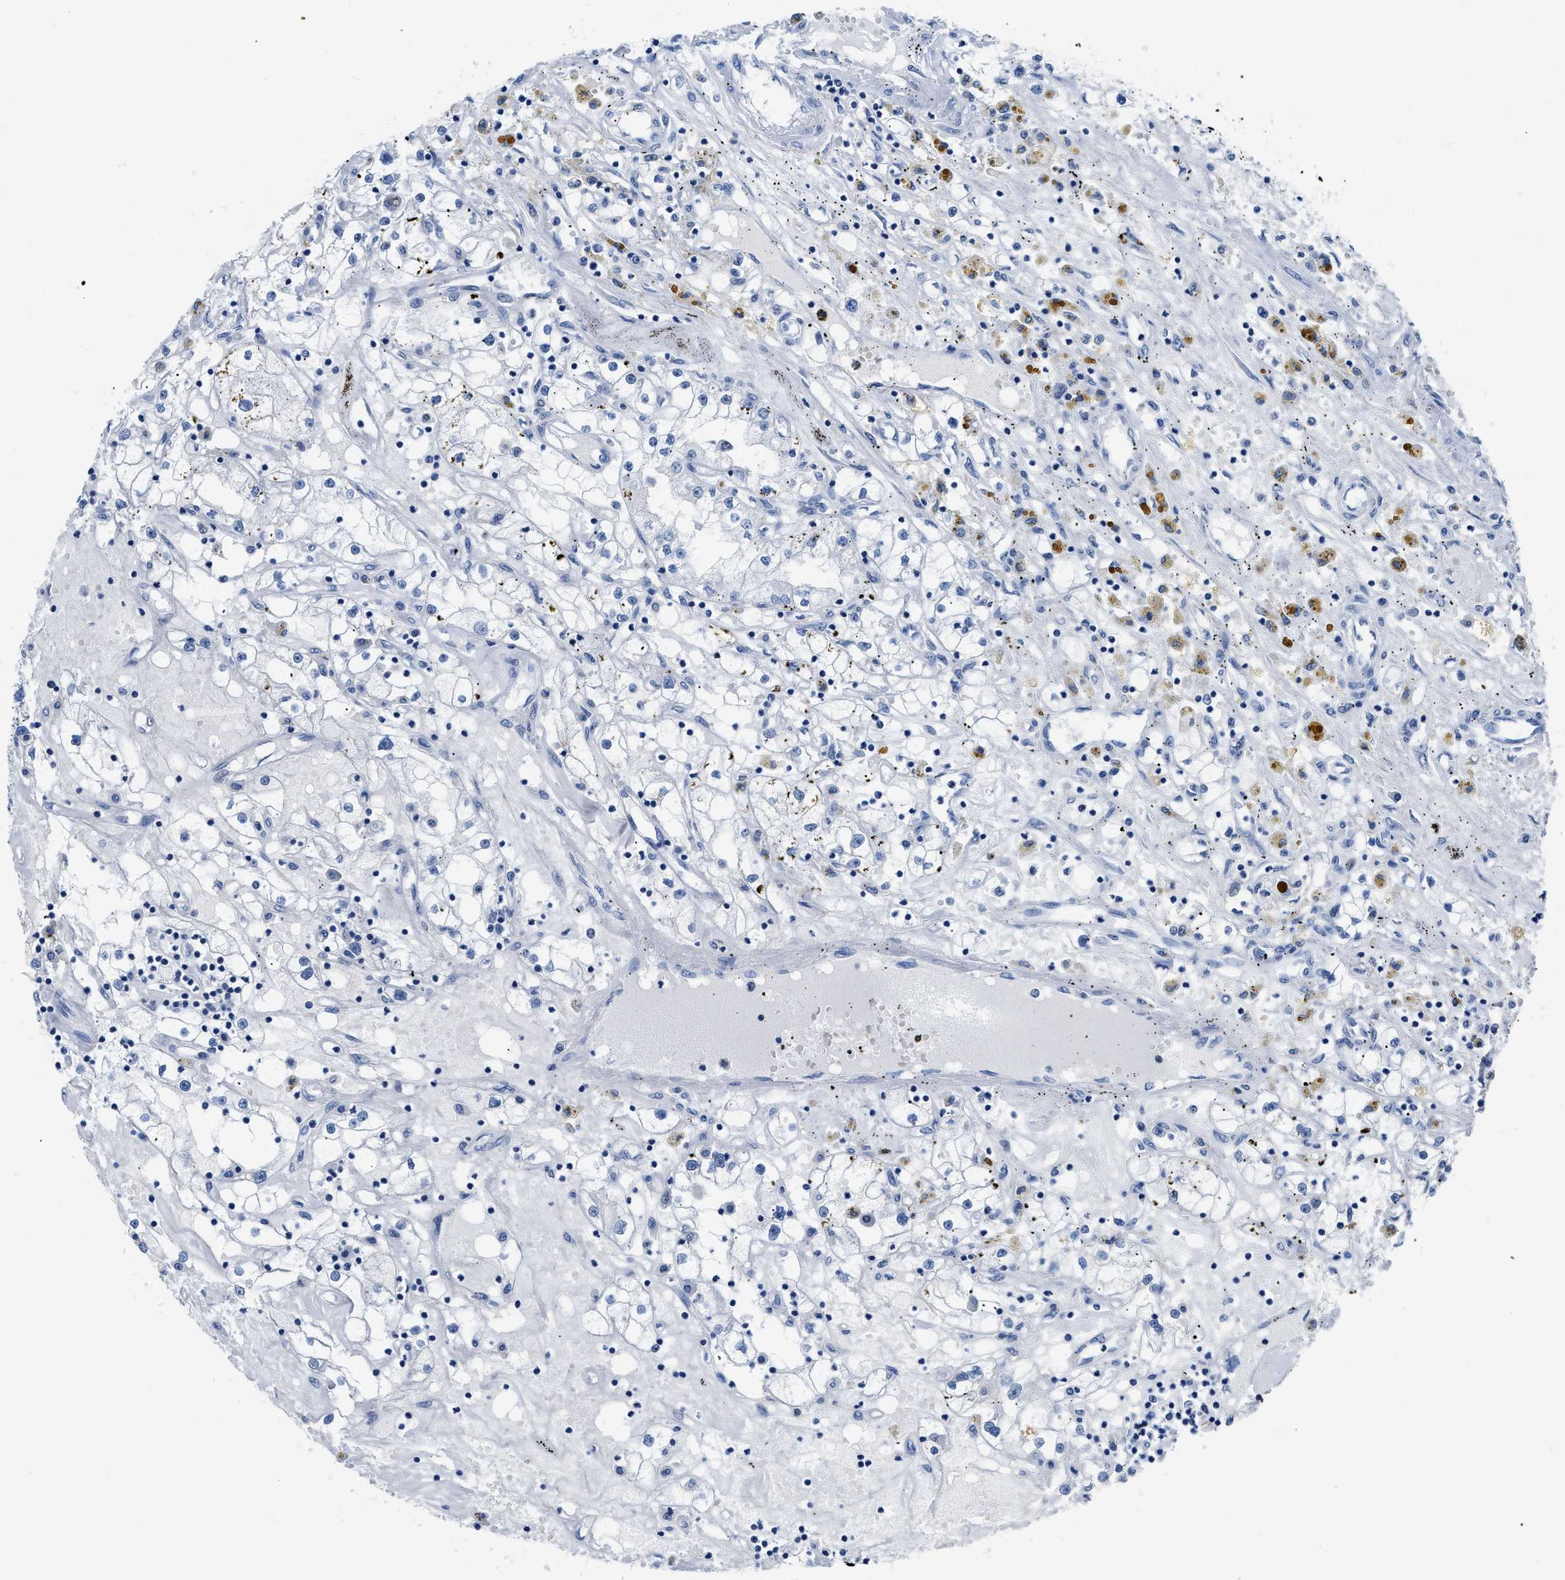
{"staining": {"intensity": "negative", "quantity": "none", "location": "none"}, "tissue": "renal cancer", "cell_type": "Tumor cells", "image_type": "cancer", "snomed": [{"axis": "morphology", "description": "Adenocarcinoma, NOS"}, {"axis": "topography", "description": "Kidney"}], "caption": "Protein analysis of adenocarcinoma (renal) shows no significant staining in tumor cells. (DAB (3,3'-diaminobenzidine) IHC, high magnification).", "gene": "NFATC2", "patient": {"sex": "male", "age": 56}}